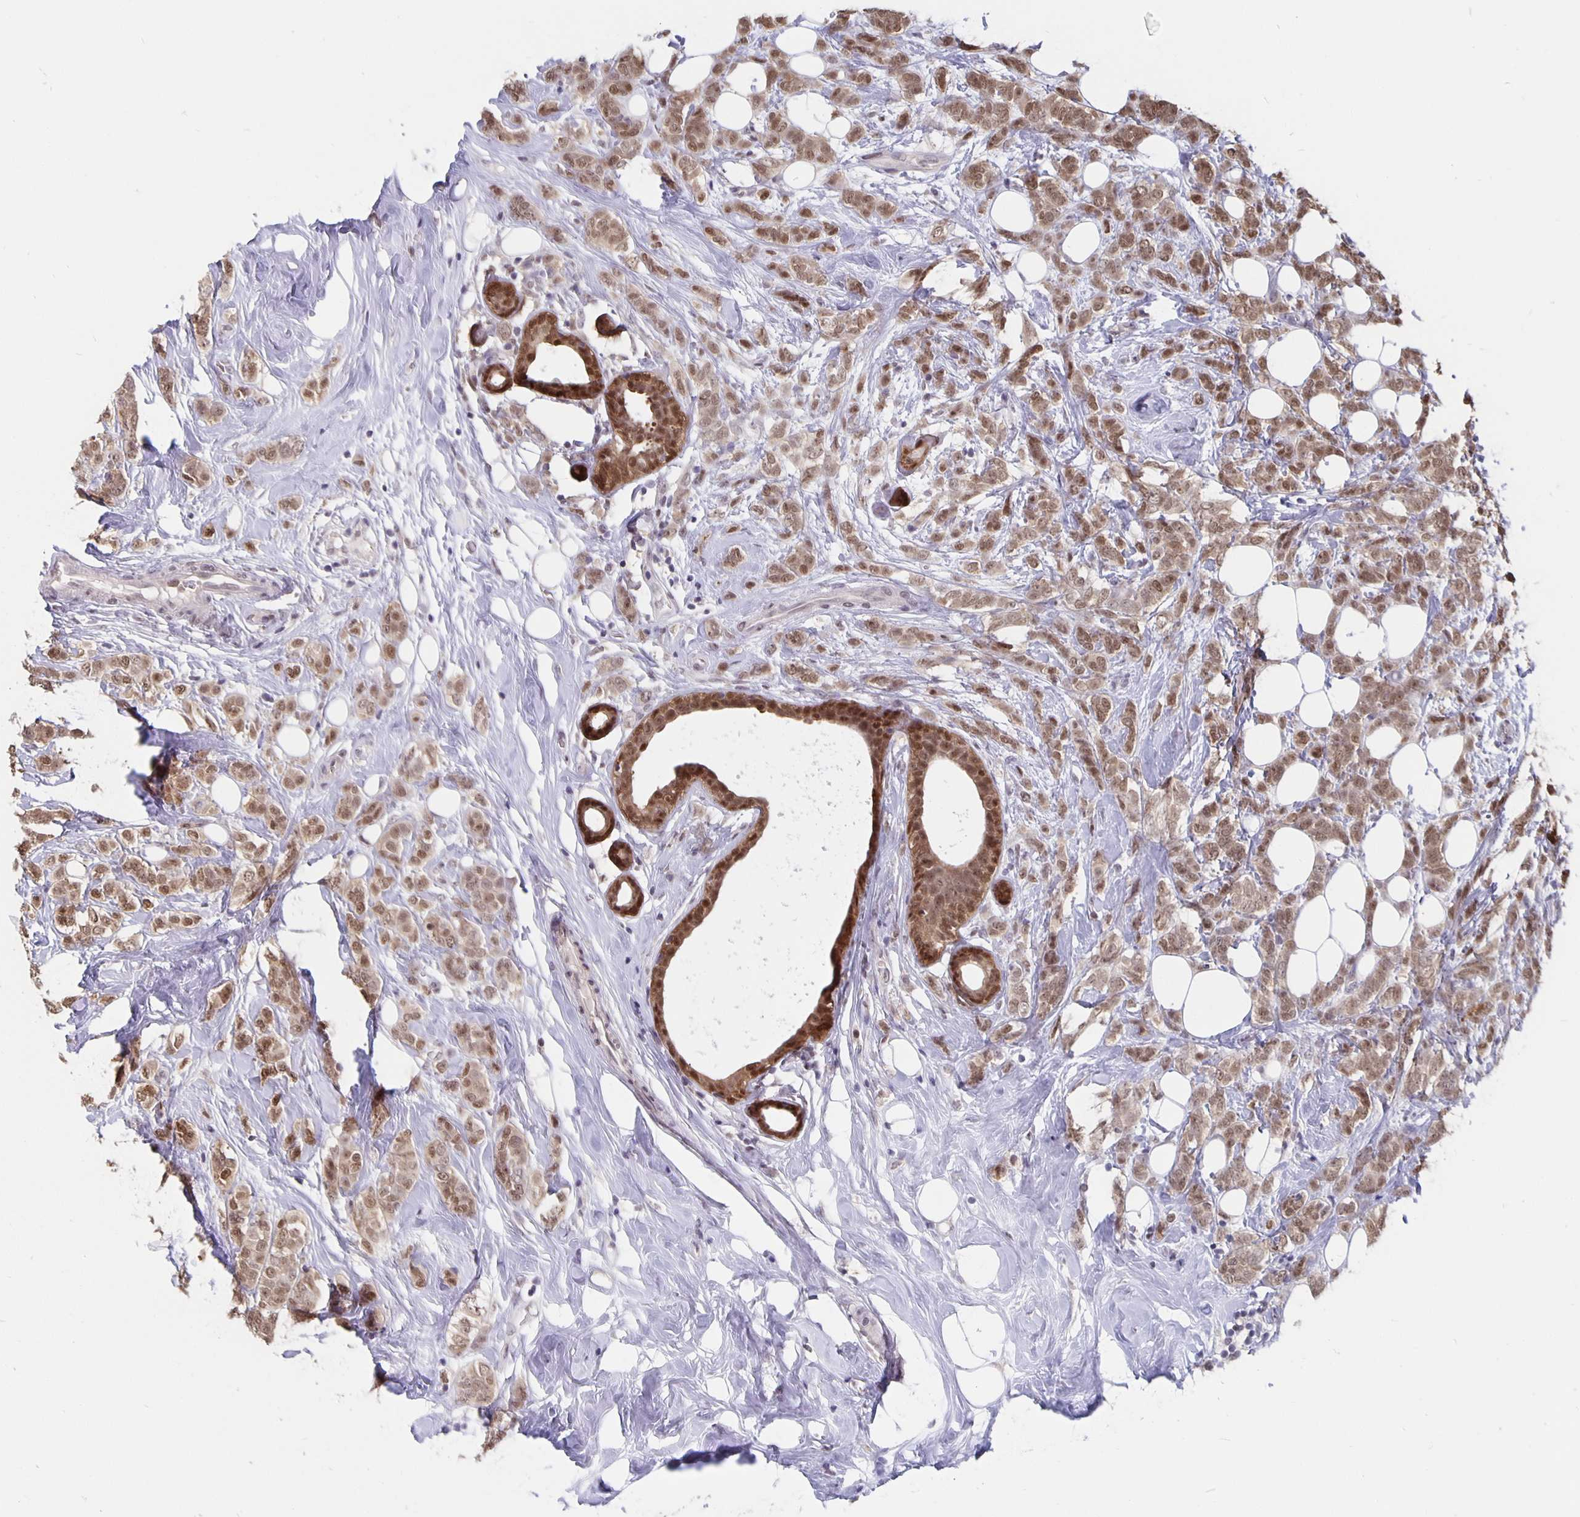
{"staining": {"intensity": "weak", "quantity": ">75%", "location": "cytoplasmic/membranous,nuclear"}, "tissue": "breast cancer", "cell_type": "Tumor cells", "image_type": "cancer", "snomed": [{"axis": "morphology", "description": "Lobular carcinoma"}, {"axis": "topography", "description": "Breast"}], "caption": "Human breast lobular carcinoma stained with a brown dye reveals weak cytoplasmic/membranous and nuclear positive expression in about >75% of tumor cells.", "gene": "ZNF691", "patient": {"sex": "female", "age": 49}}